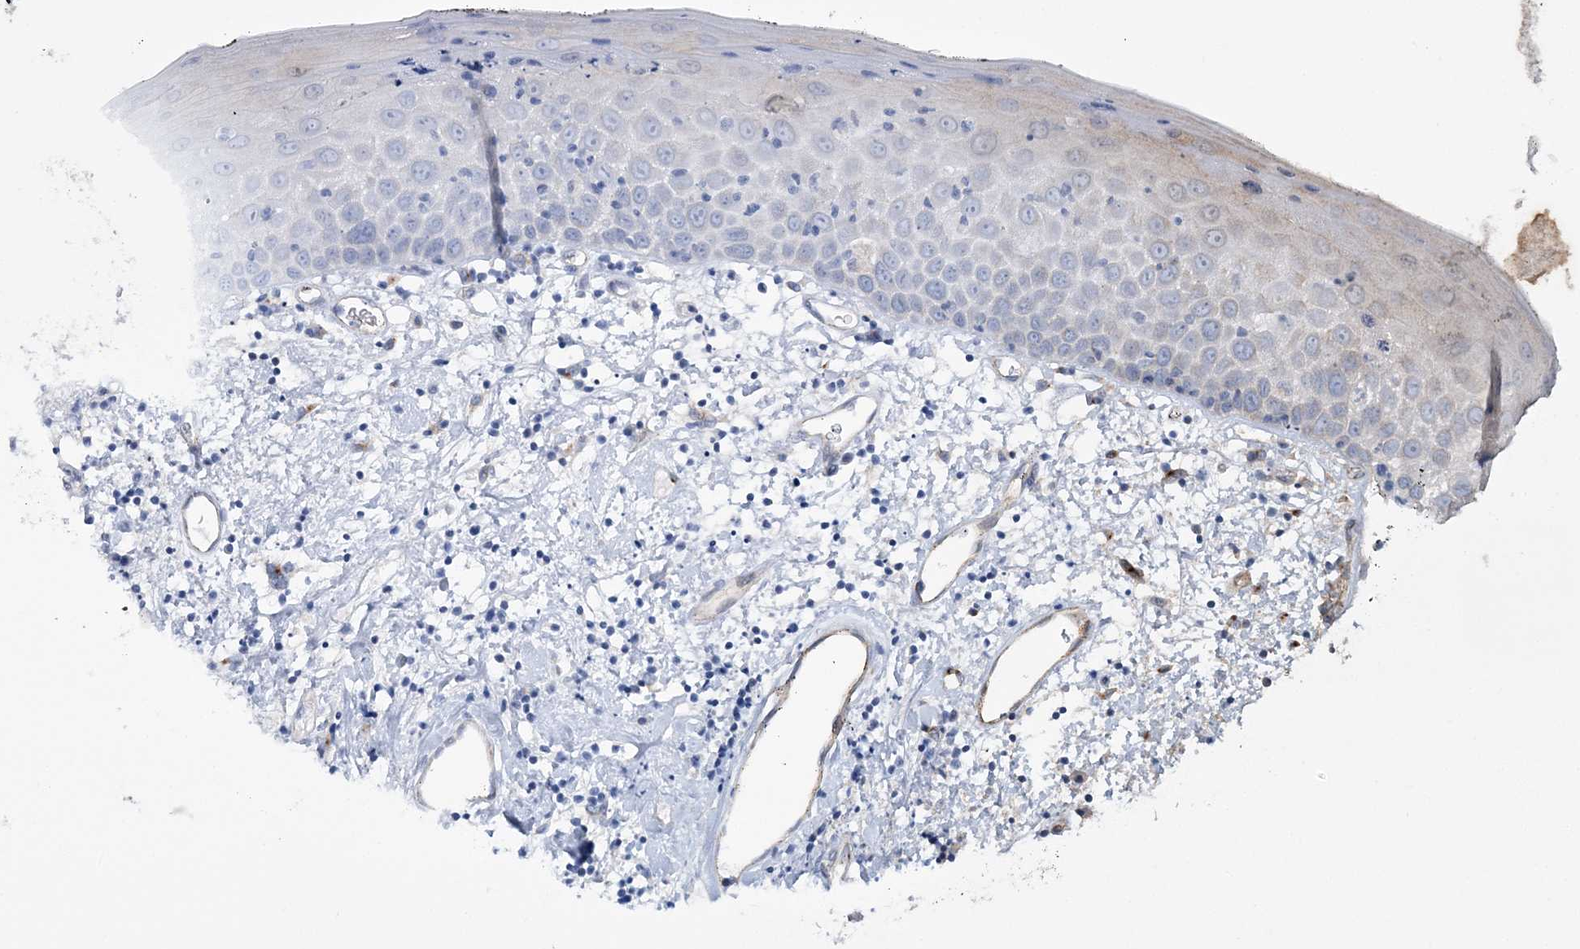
{"staining": {"intensity": "negative", "quantity": "none", "location": "none"}, "tissue": "oral mucosa", "cell_type": "Squamous epithelial cells", "image_type": "normal", "snomed": [{"axis": "morphology", "description": "Normal tissue, NOS"}, {"axis": "topography", "description": "Oral tissue"}], "caption": "DAB immunohistochemical staining of unremarkable human oral mucosa displays no significant positivity in squamous epithelial cells. (DAB (3,3'-diaminobenzidine) IHC with hematoxylin counter stain).", "gene": "RAB11FIP5", "patient": {"sex": "male", "age": 74}}